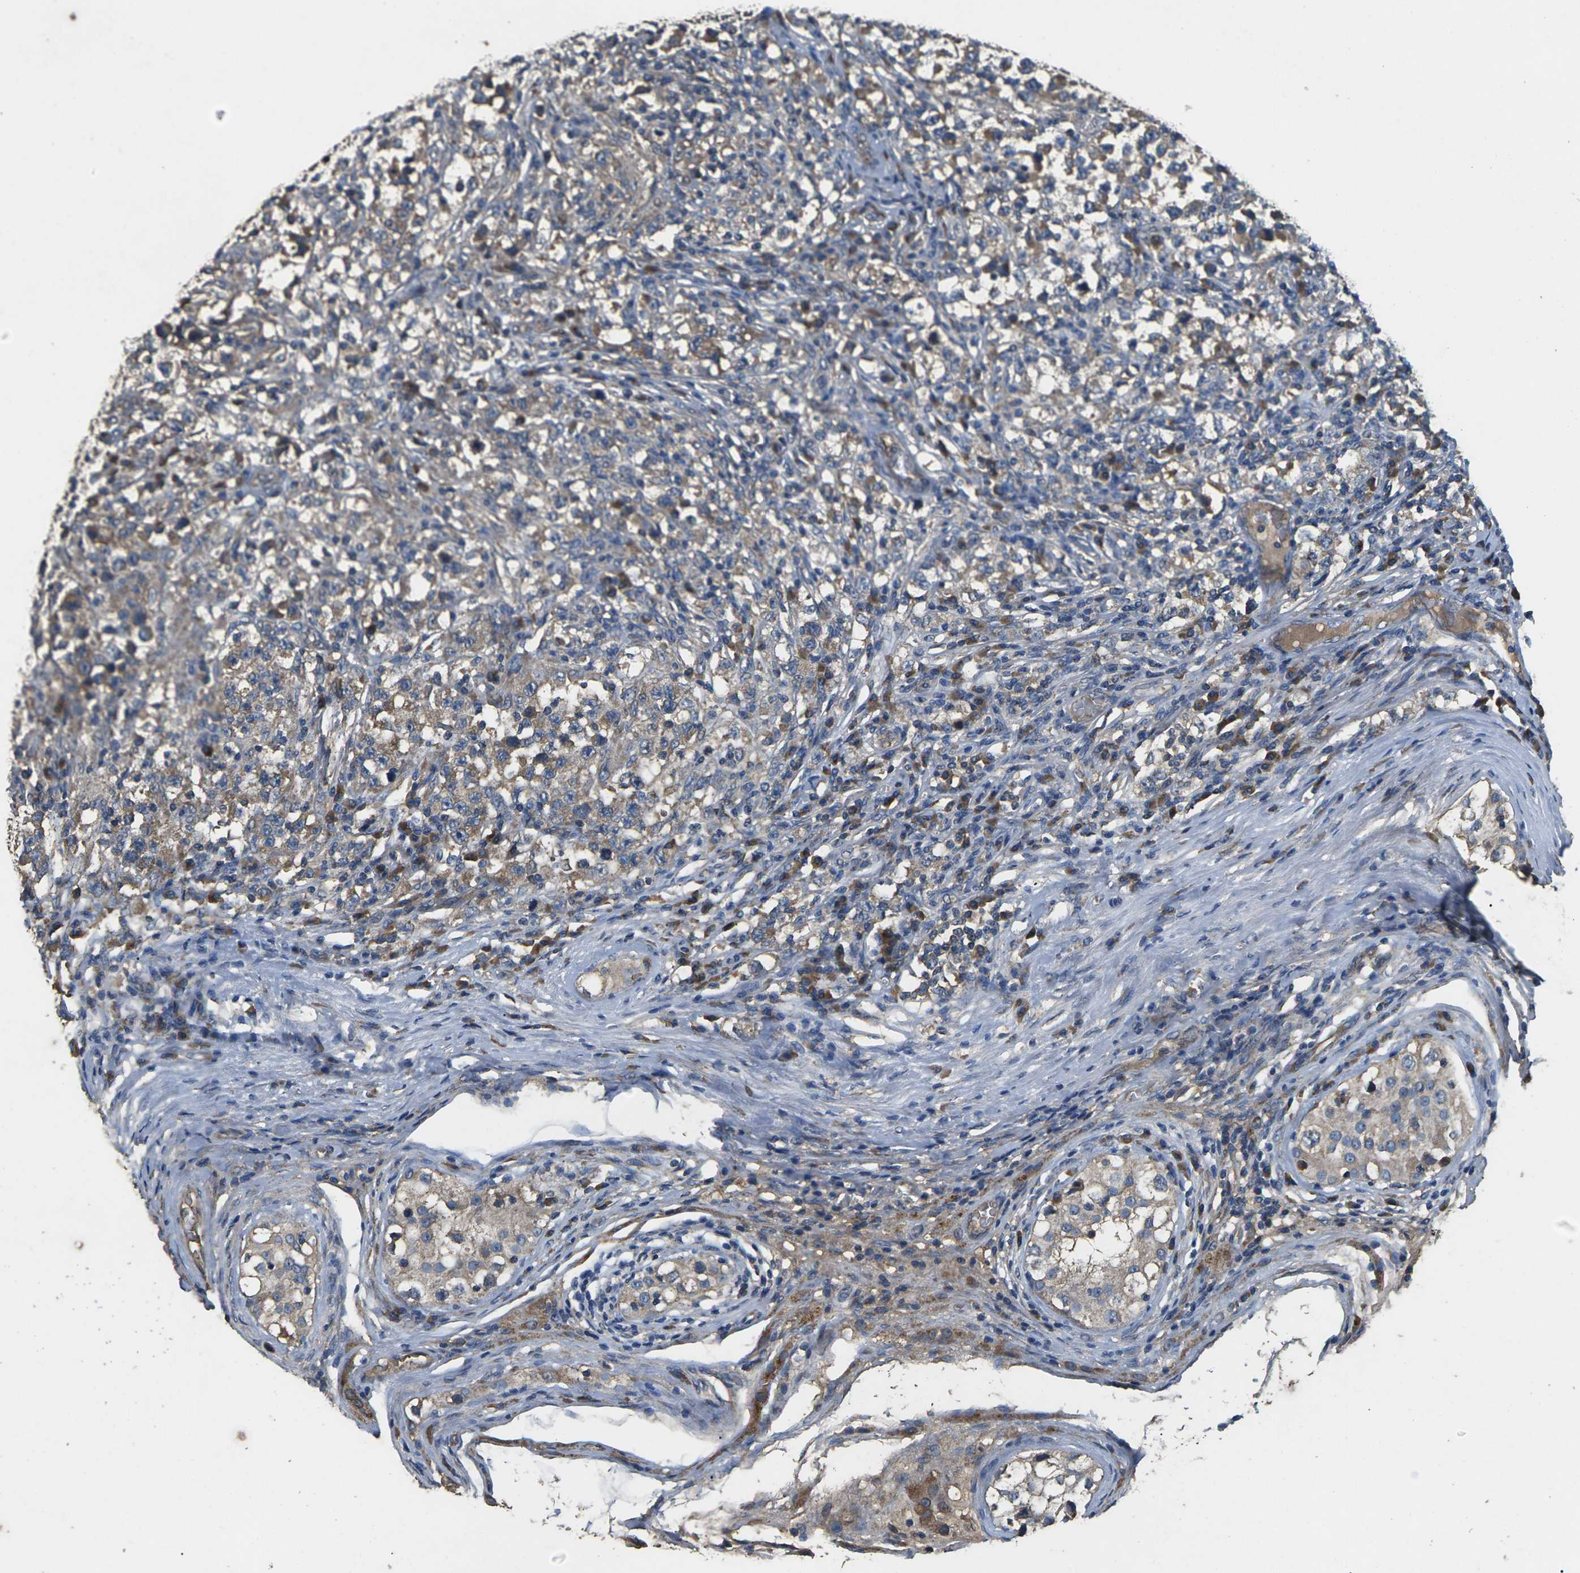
{"staining": {"intensity": "weak", "quantity": "<25%", "location": "cytoplasmic/membranous"}, "tissue": "testis cancer", "cell_type": "Tumor cells", "image_type": "cancer", "snomed": [{"axis": "morphology", "description": "Carcinoma, Embryonal, NOS"}, {"axis": "topography", "description": "Testis"}], "caption": "The micrograph displays no staining of tumor cells in embryonal carcinoma (testis). (Immunohistochemistry, brightfield microscopy, high magnification).", "gene": "B4GAT1", "patient": {"sex": "male", "age": 21}}